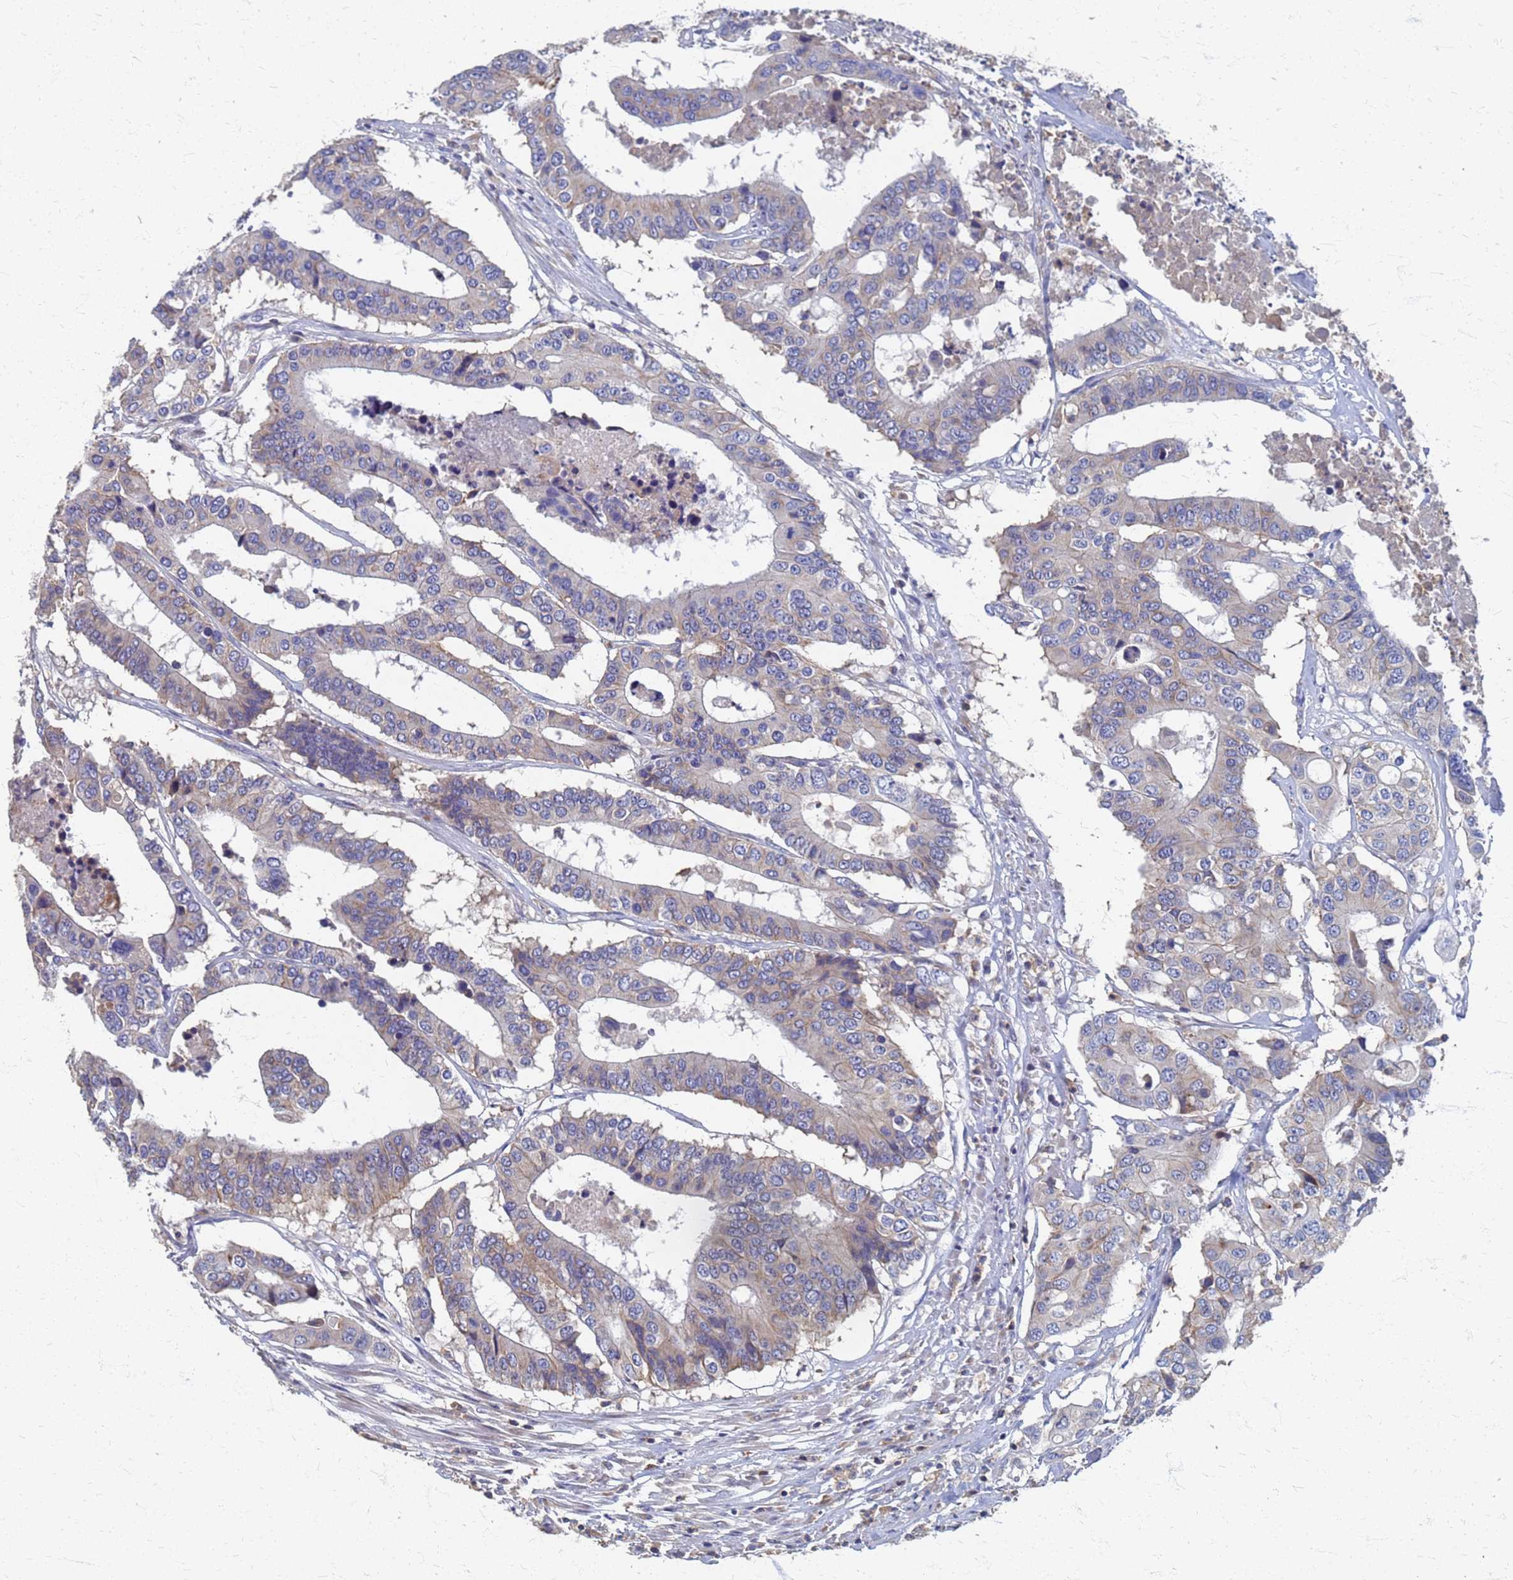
{"staining": {"intensity": "weak", "quantity": "<25%", "location": "cytoplasmic/membranous"}, "tissue": "colorectal cancer", "cell_type": "Tumor cells", "image_type": "cancer", "snomed": [{"axis": "morphology", "description": "Adenocarcinoma, NOS"}, {"axis": "topography", "description": "Colon"}], "caption": "An immunohistochemistry micrograph of colorectal adenocarcinoma is shown. There is no staining in tumor cells of colorectal adenocarcinoma.", "gene": "KRCC1", "patient": {"sex": "male", "age": 77}}